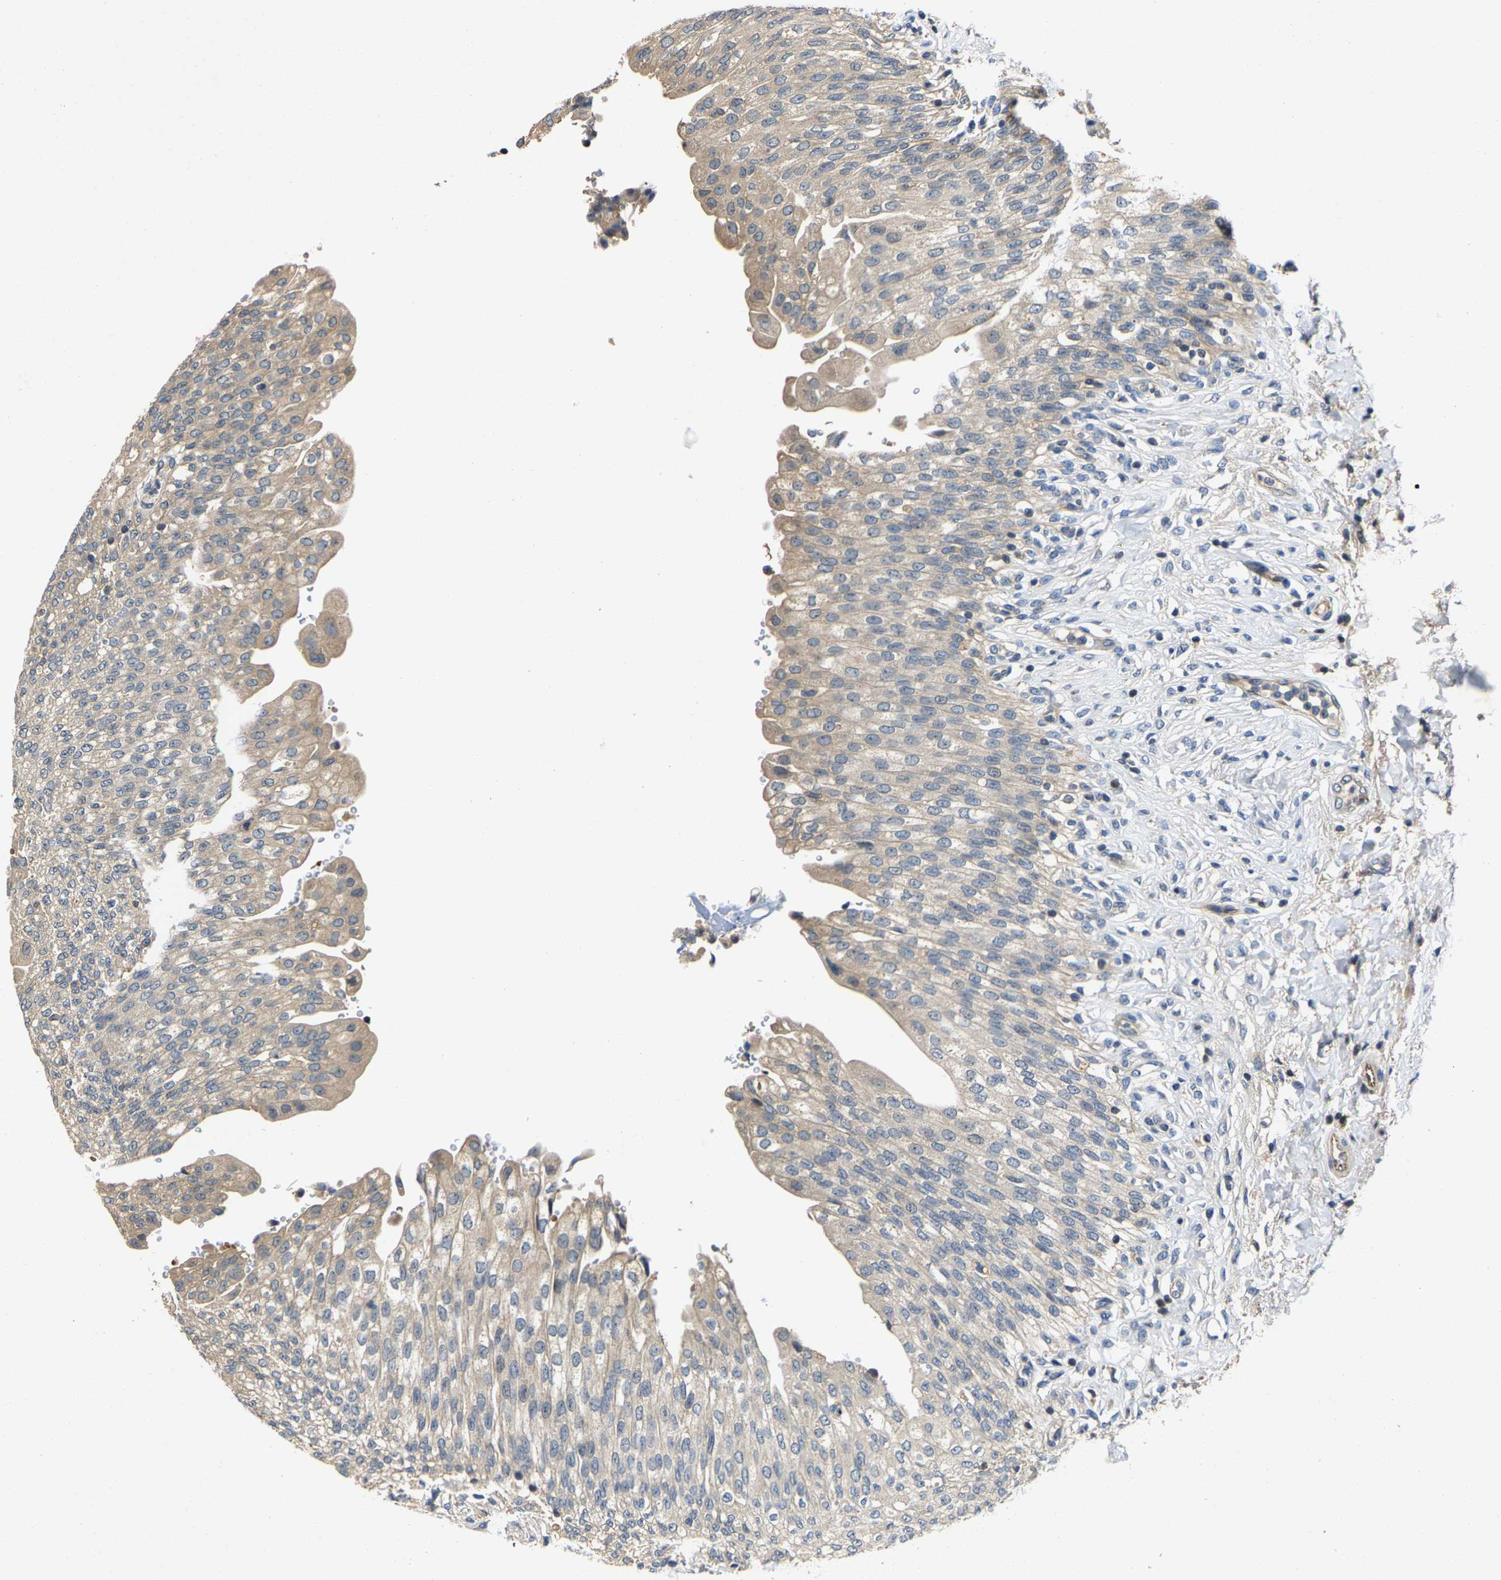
{"staining": {"intensity": "weak", "quantity": "25%-75%", "location": "cytoplasmic/membranous"}, "tissue": "urinary bladder", "cell_type": "Urothelial cells", "image_type": "normal", "snomed": [{"axis": "morphology", "description": "Urothelial carcinoma, High grade"}, {"axis": "topography", "description": "Urinary bladder"}], "caption": "A brown stain shows weak cytoplasmic/membranous expression of a protein in urothelial cells of benign urinary bladder. The staining is performed using DAB (3,3'-diaminobenzidine) brown chromogen to label protein expression. The nuclei are counter-stained blue using hematoxylin.", "gene": "AGBL3", "patient": {"sex": "male", "age": 46}}